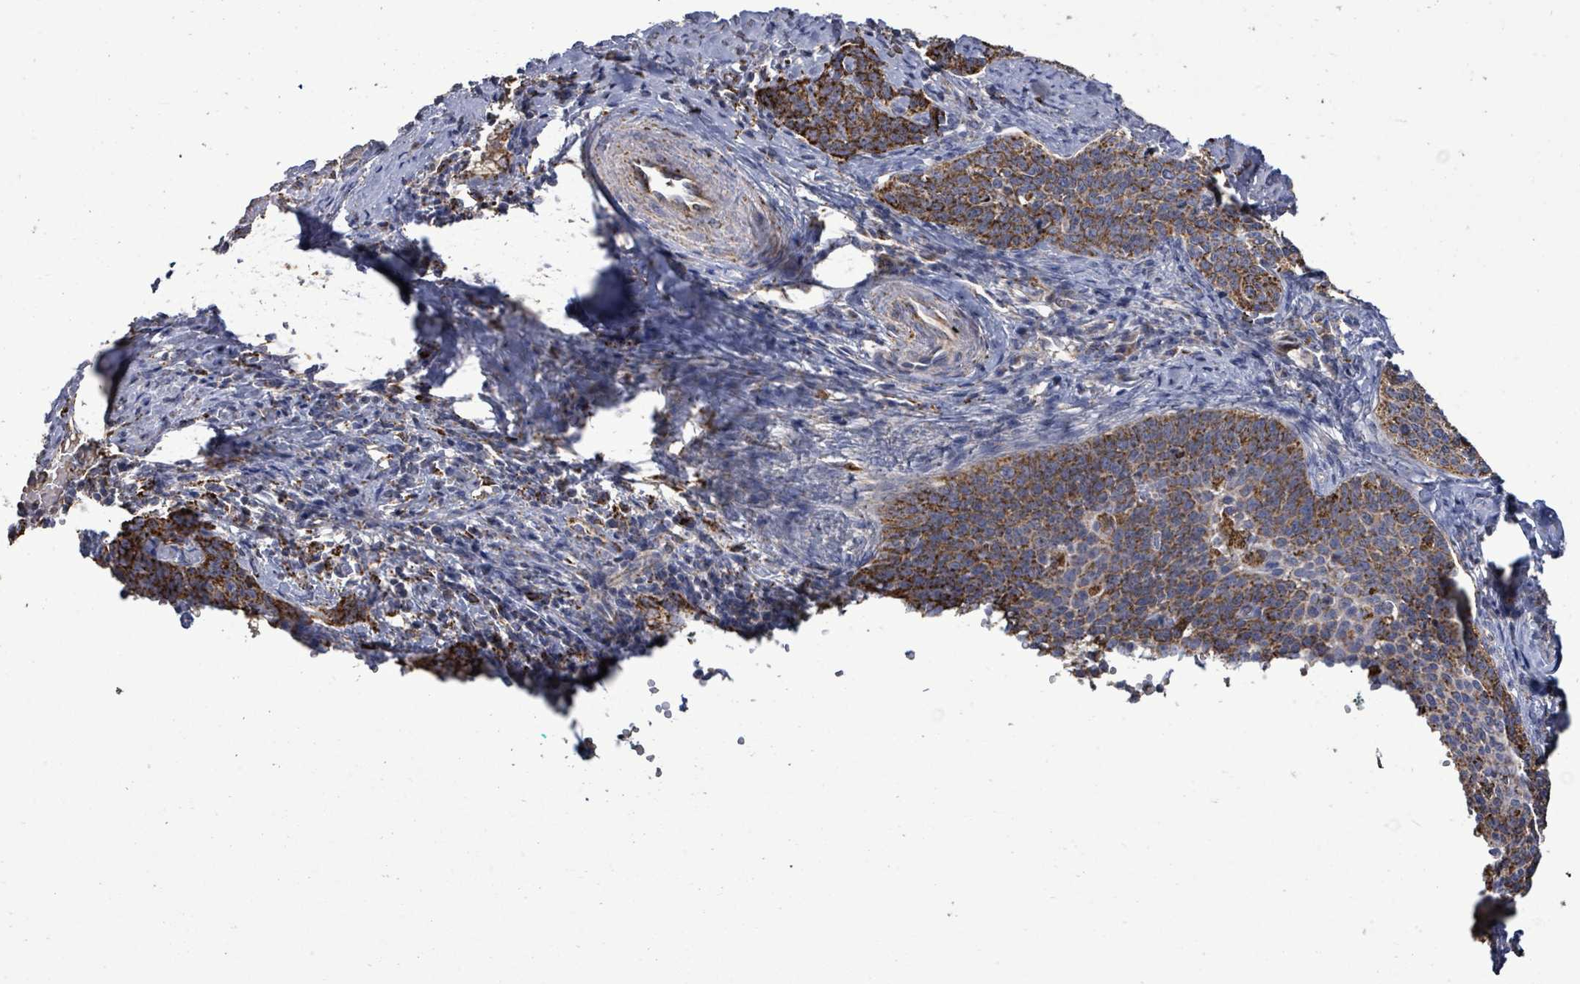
{"staining": {"intensity": "strong", "quantity": "25%-75%", "location": "cytoplasmic/membranous"}, "tissue": "cervical cancer", "cell_type": "Tumor cells", "image_type": "cancer", "snomed": [{"axis": "morphology", "description": "Squamous cell carcinoma, NOS"}, {"axis": "topography", "description": "Cervix"}], "caption": "Tumor cells demonstrate strong cytoplasmic/membranous positivity in about 25%-75% of cells in cervical squamous cell carcinoma.", "gene": "MTMR12", "patient": {"sex": "female", "age": 39}}